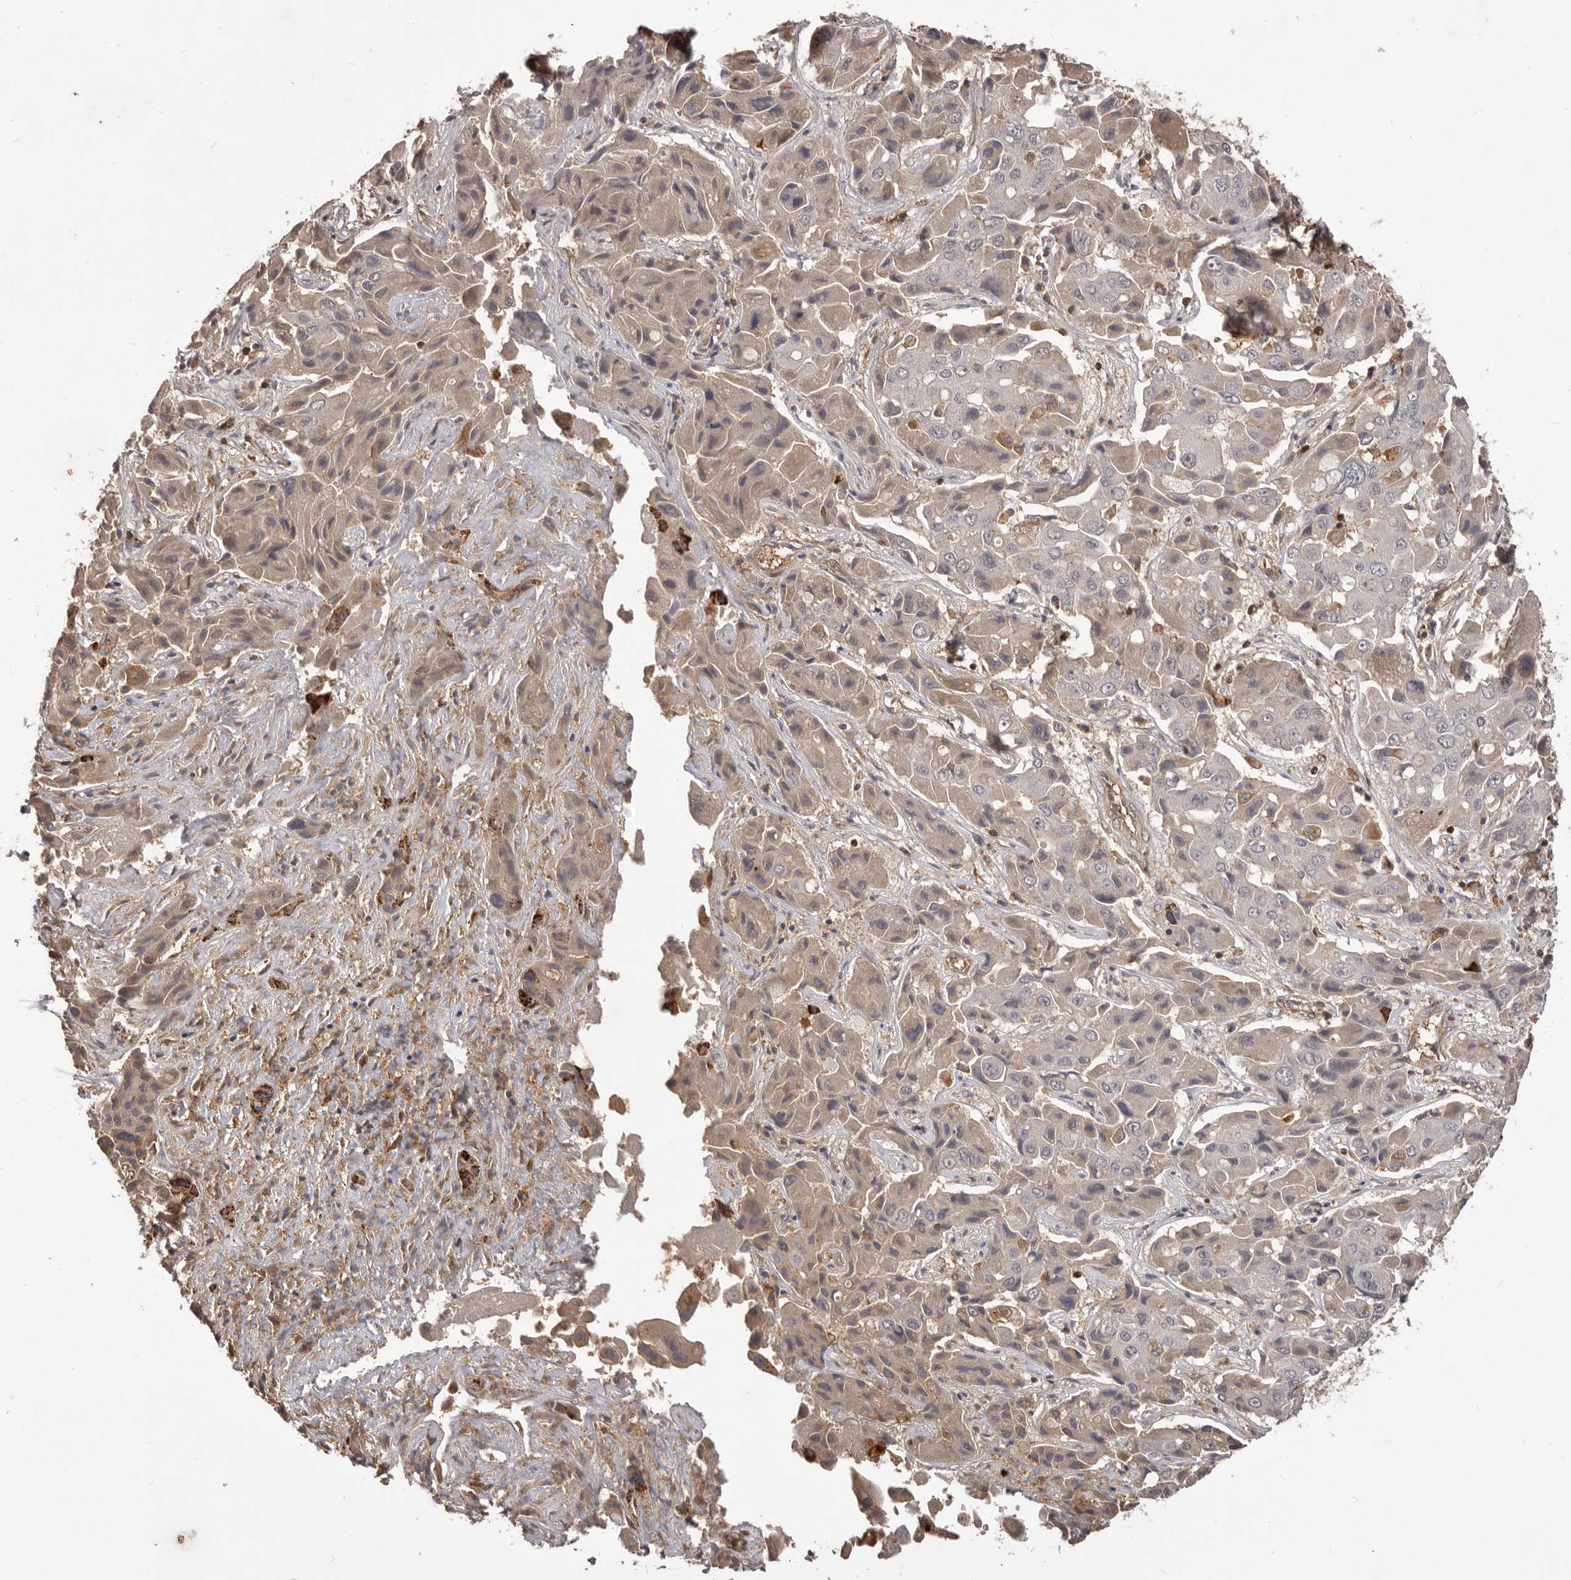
{"staining": {"intensity": "weak", "quantity": "25%-75%", "location": "cytoplasmic/membranous"}, "tissue": "liver cancer", "cell_type": "Tumor cells", "image_type": "cancer", "snomed": [{"axis": "morphology", "description": "Cholangiocarcinoma"}, {"axis": "topography", "description": "Liver"}], "caption": "Cholangiocarcinoma (liver) stained for a protein exhibits weak cytoplasmic/membranous positivity in tumor cells. (DAB (3,3'-diaminobenzidine) = brown stain, brightfield microscopy at high magnification).", "gene": "GLIPR2", "patient": {"sex": "male", "age": 67}}